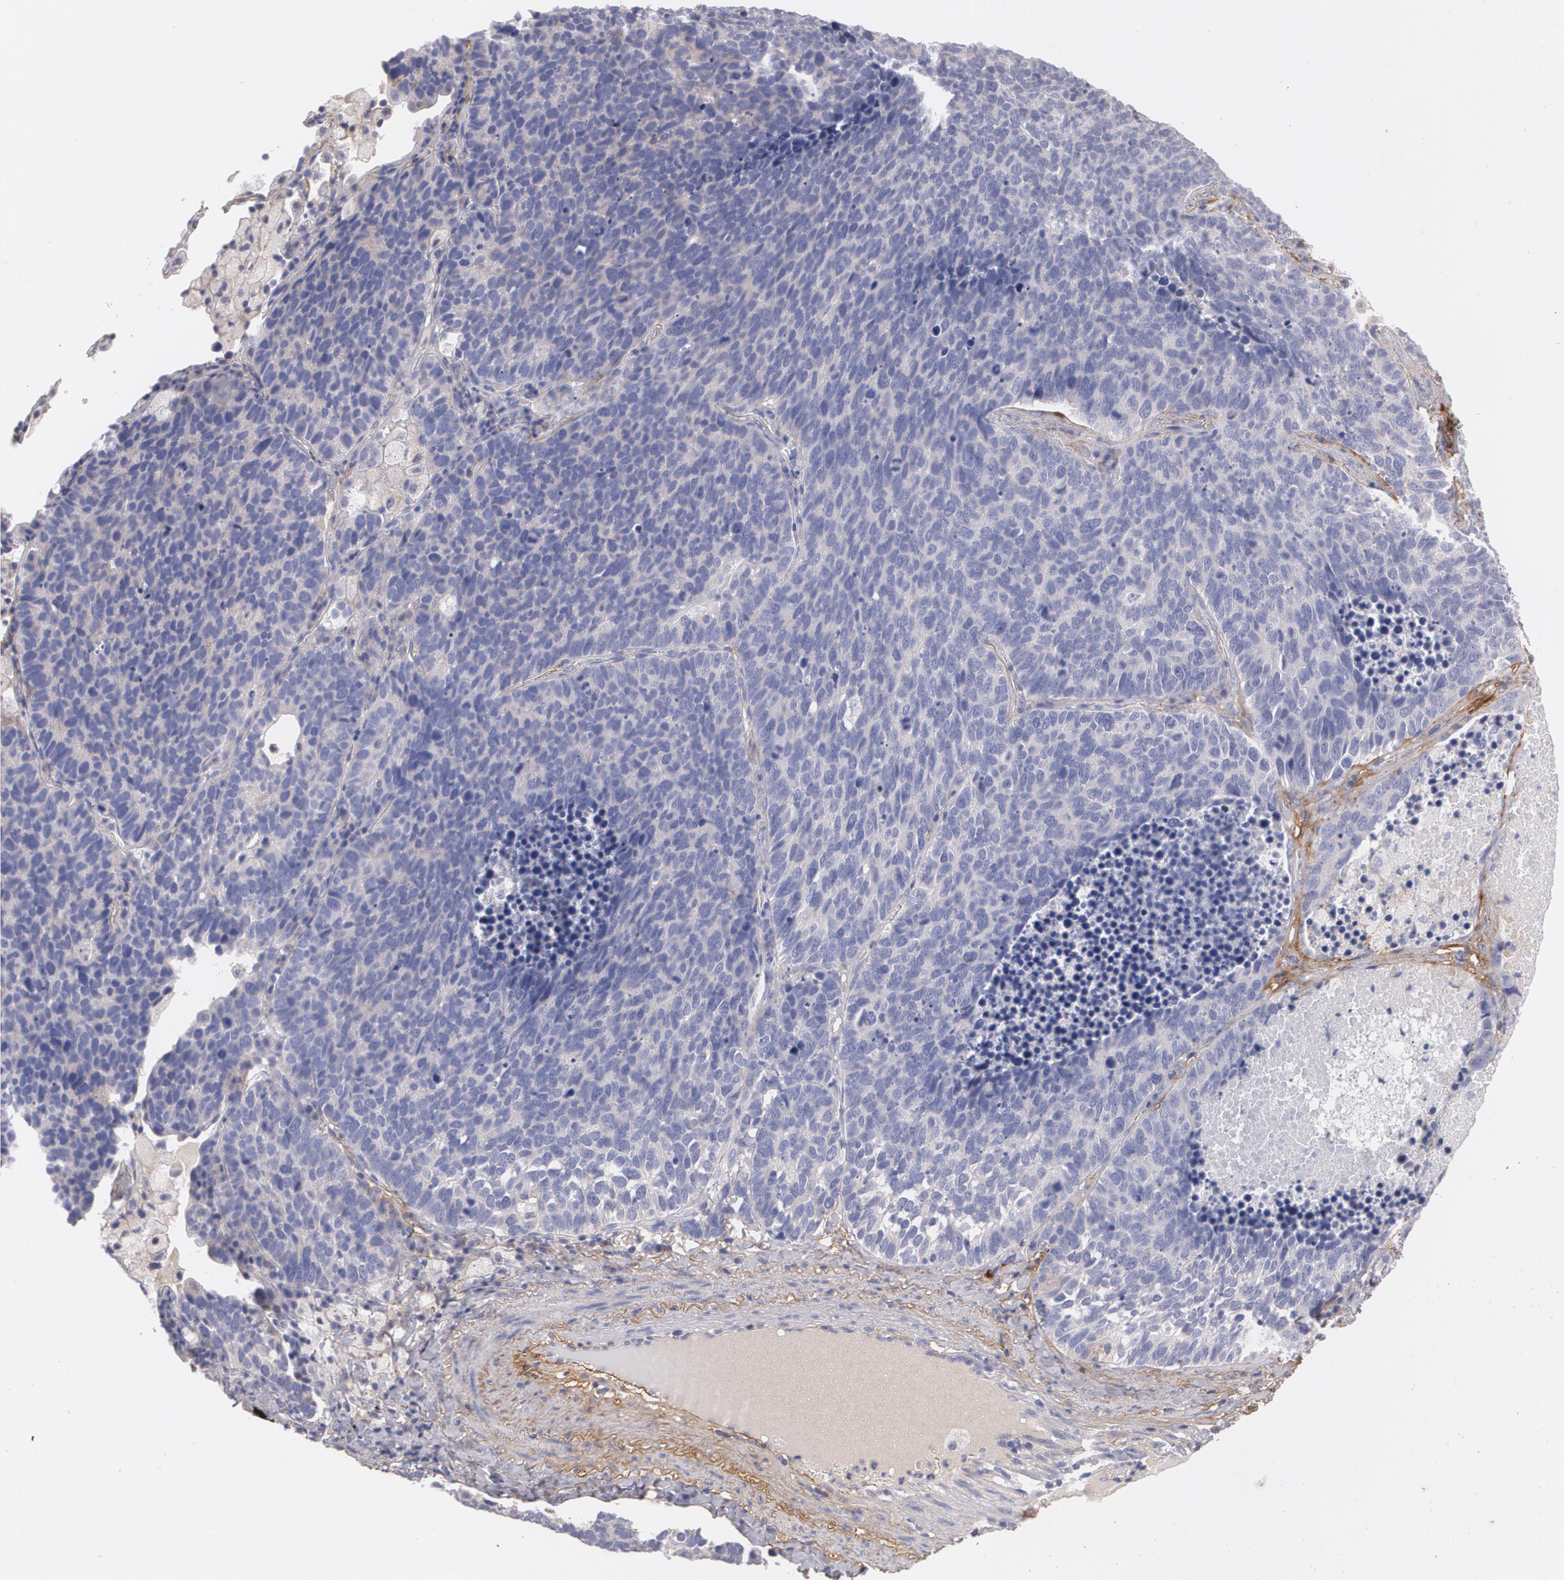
{"staining": {"intensity": "negative", "quantity": "none", "location": "none"}, "tissue": "lung cancer", "cell_type": "Tumor cells", "image_type": "cancer", "snomed": [{"axis": "morphology", "description": "Neoplasm, malignant, NOS"}, {"axis": "topography", "description": "Lung"}], "caption": "Immunohistochemistry photomicrograph of neoplastic tissue: human malignant neoplasm (lung) stained with DAB exhibits no significant protein staining in tumor cells.", "gene": "FBLN1", "patient": {"sex": "female", "age": 75}}